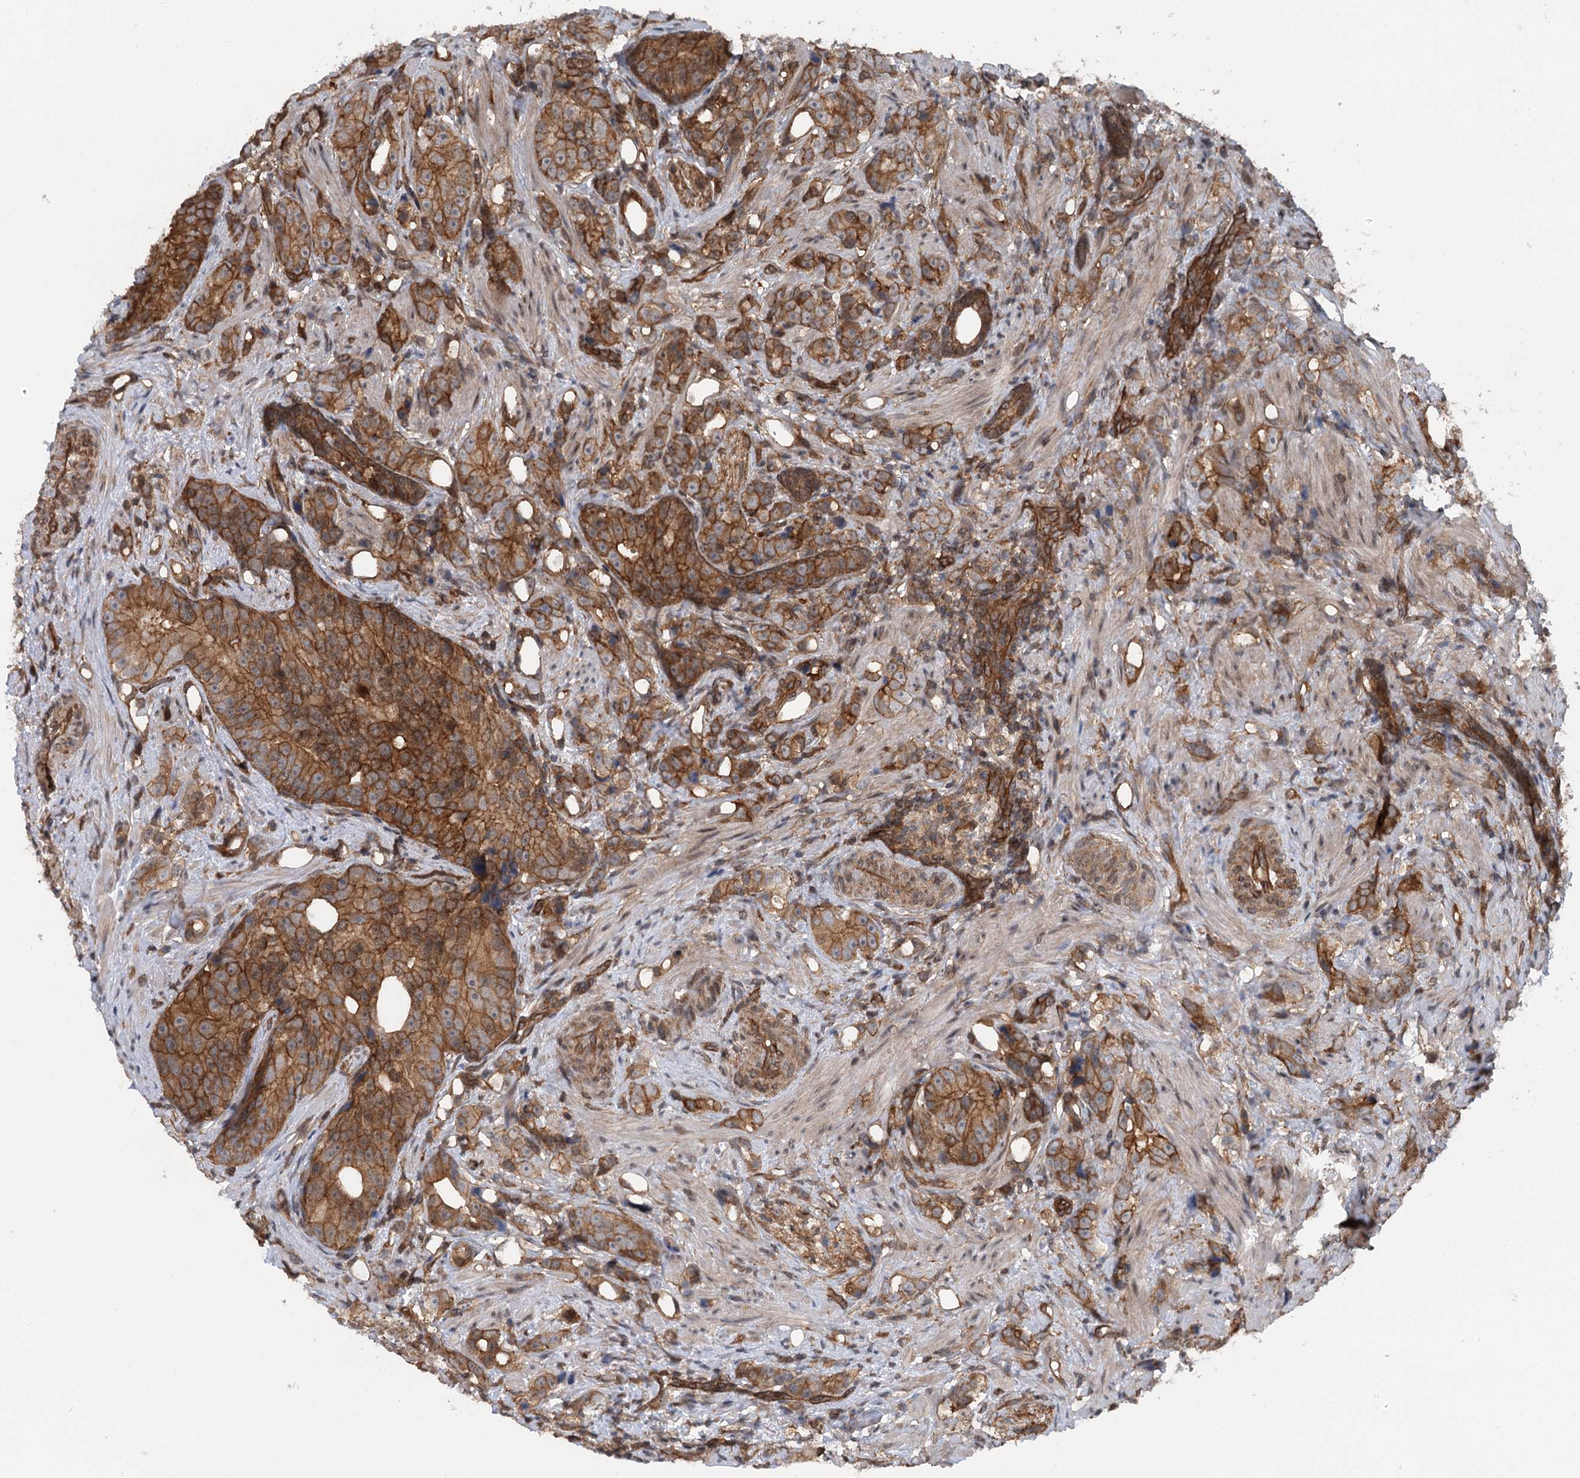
{"staining": {"intensity": "strong", "quantity": ">75%", "location": "cytoplasmic/membranous"}, "tissue": "prostate cancer", "cell_type": "Tumor cells", "image_type": "cancer", "snomed": [{"axis": "morphology", "description": "Adenocarcinoma, High grade"}, {"axis": "topography", "description": "Prostate"}], "caption": "An image of human prostate cancer (adenocarcinoma (high-grade)) stained for a protein reveals strong cytoplasmic/membranous brown staining in tumor cells.", "gene": "IQSEC1", "patient": {"sex": "male", "age": 63}}